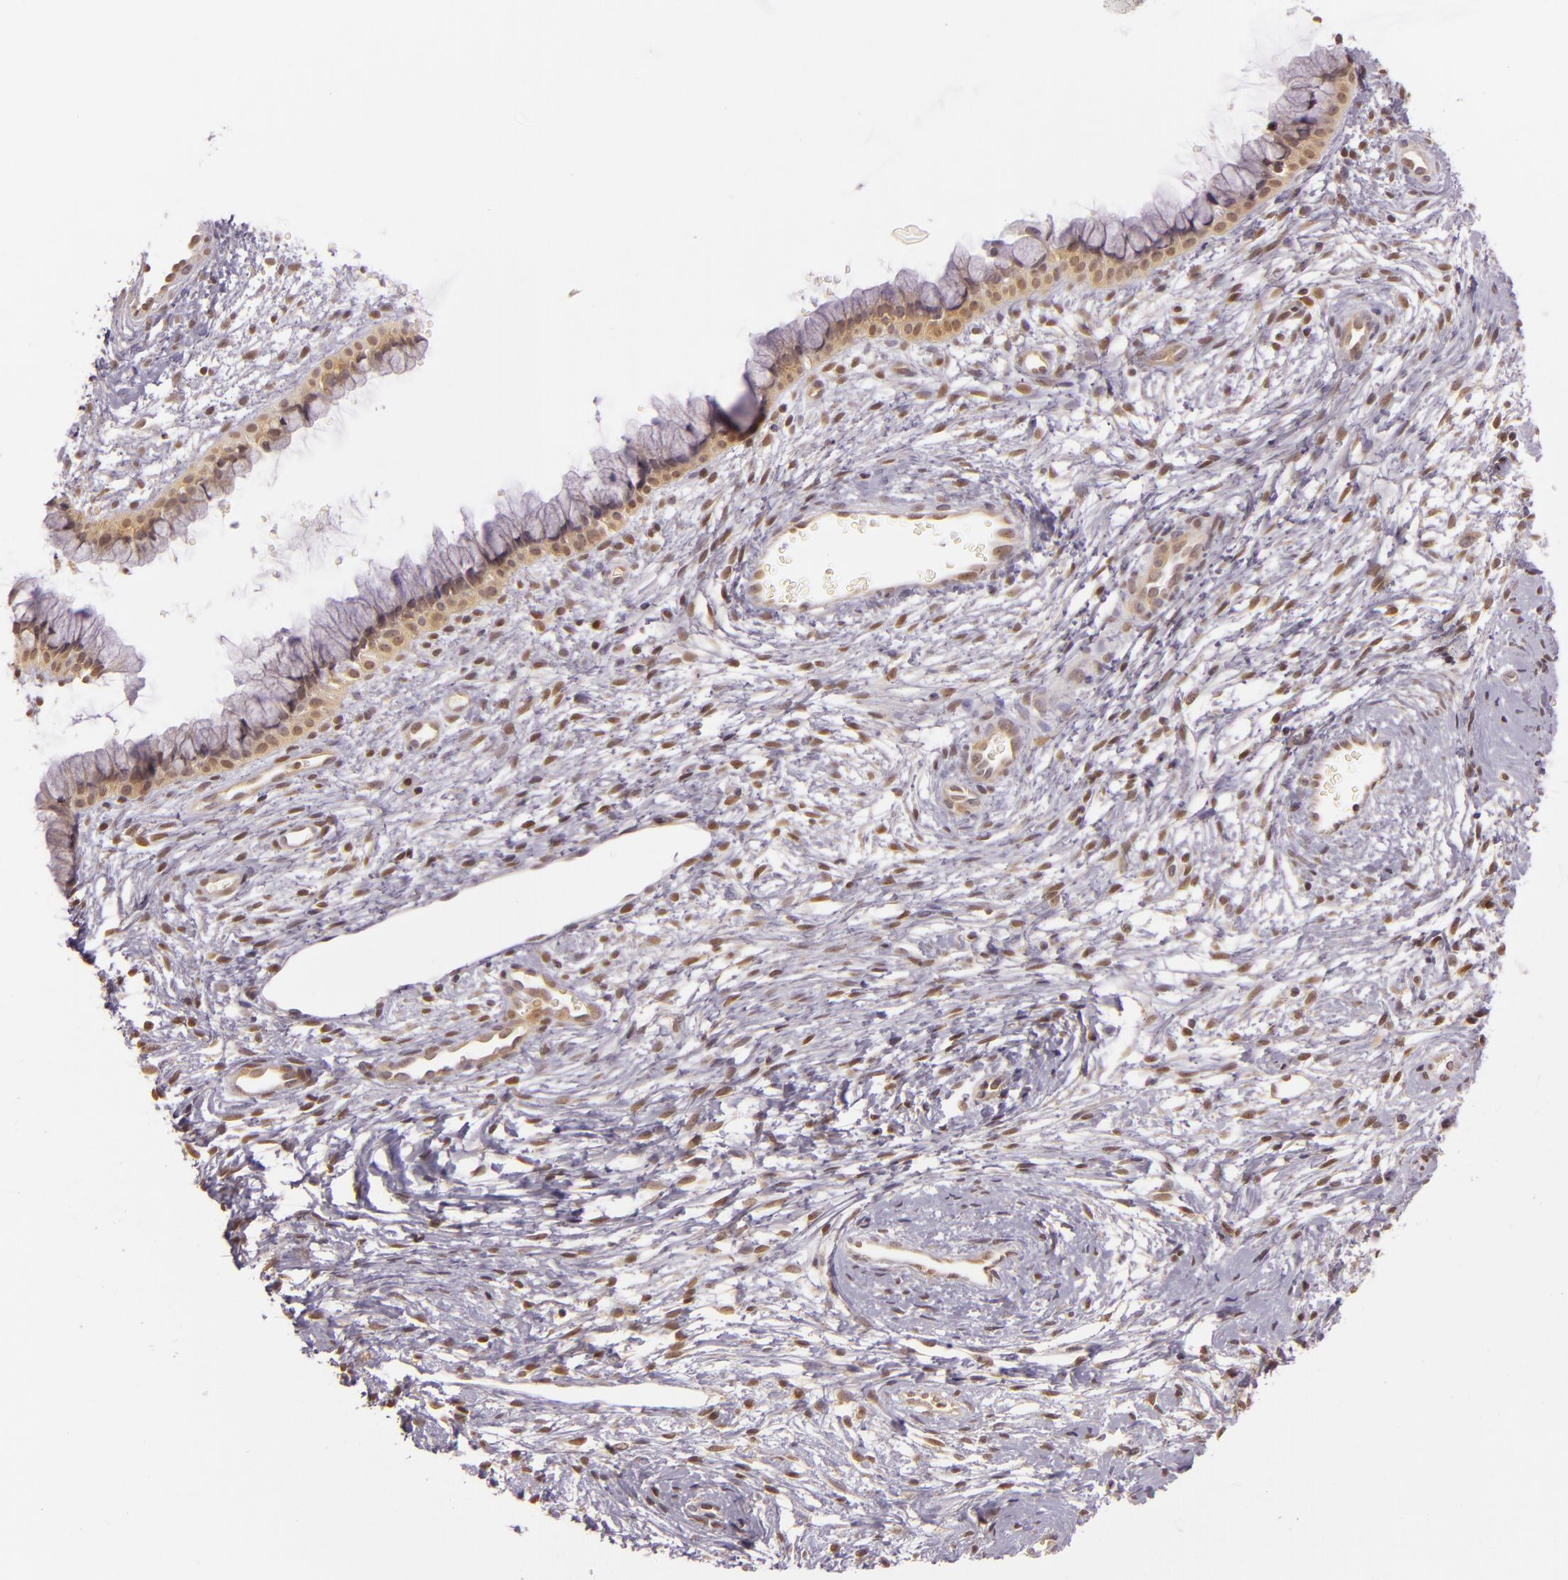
{"staining": {"intensity": "moderate", "quantity": ">75%", "location": "cytoplasmic/membranous"}, "tissue": "cervix", "cell_type": "Glandular cells", "image_type": "normal", "snomed": [{"axis": "morphology", "description": "Normal tissue, NOS"}, {"axis": "topography", "description": "Cervix"}], "caption": "High-magnification brightfield microscopy of normal cervix stained with DAB (3,3'-diaminobenzidine) (brown) and counterstained with hematoxylin (blue). glandular cells exhibit moderate cytoplasmic/membranous staining is seen in approximately>75% of cells. (Brightfield microscopy of DAB IHC at high magnification).", "gene": "ENSG00000290315", "patient": {"sex": "female", "age": 39}}